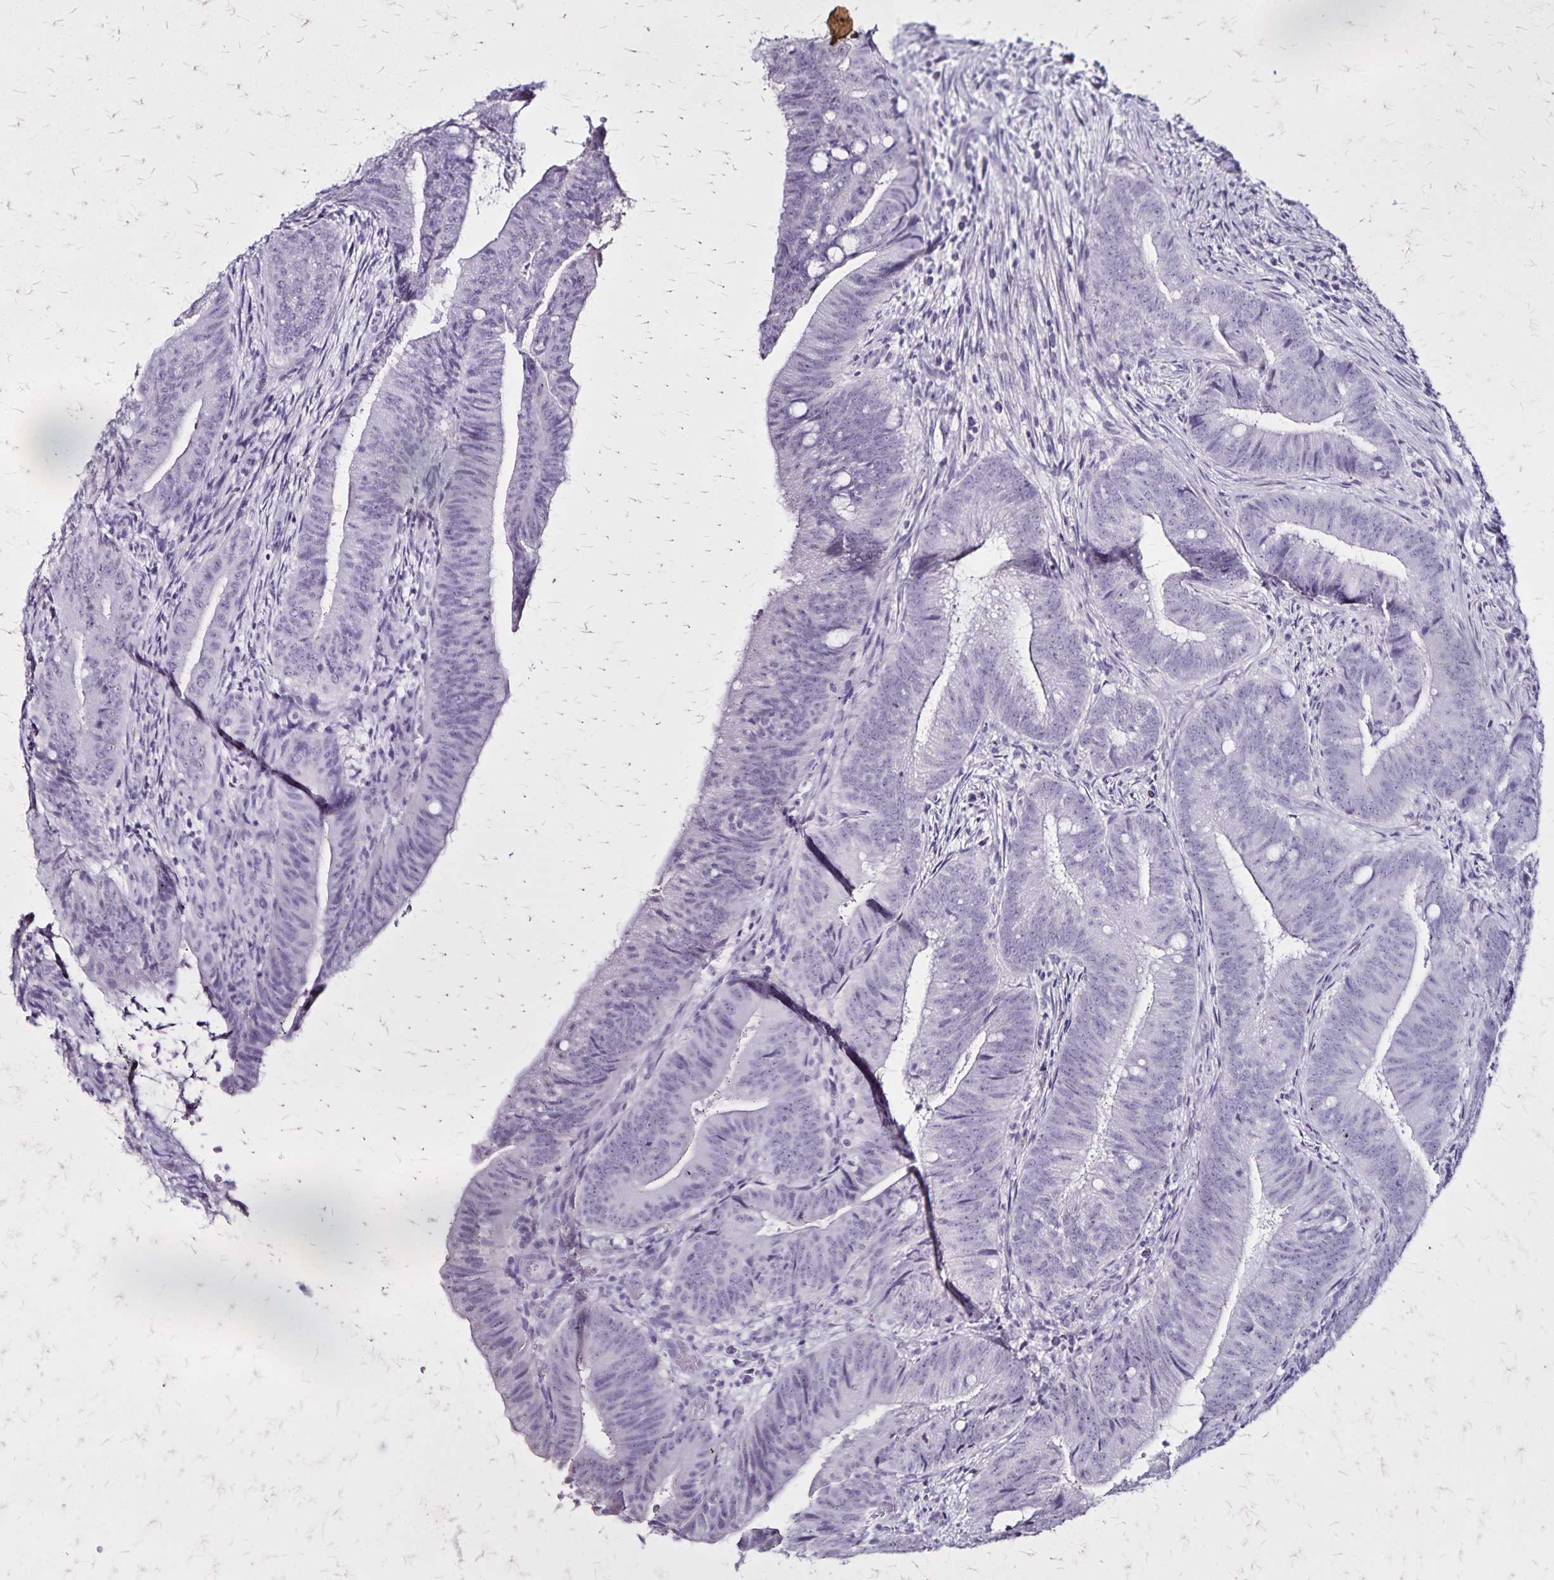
{"staining": {"intensity": "negative", "quantity": "none", "location": "none"}, "tissue": "colorectal cancer", "cell_type": "Tumor cells", "image_type": "cancer", "snomed": [{"axis": "morphology", "description": "Adenocarcinoma, NOS"}, {"axis": "topography", "description": "Colon"}], "caption": "Tumor cells show no significant staining in colorectal adenocarcinoma. (DAB (3,3'-diaminobenzidine) IHC, high magnification).", "gene": "KRT2", "patient": {"sex": "female", "age": 43}}